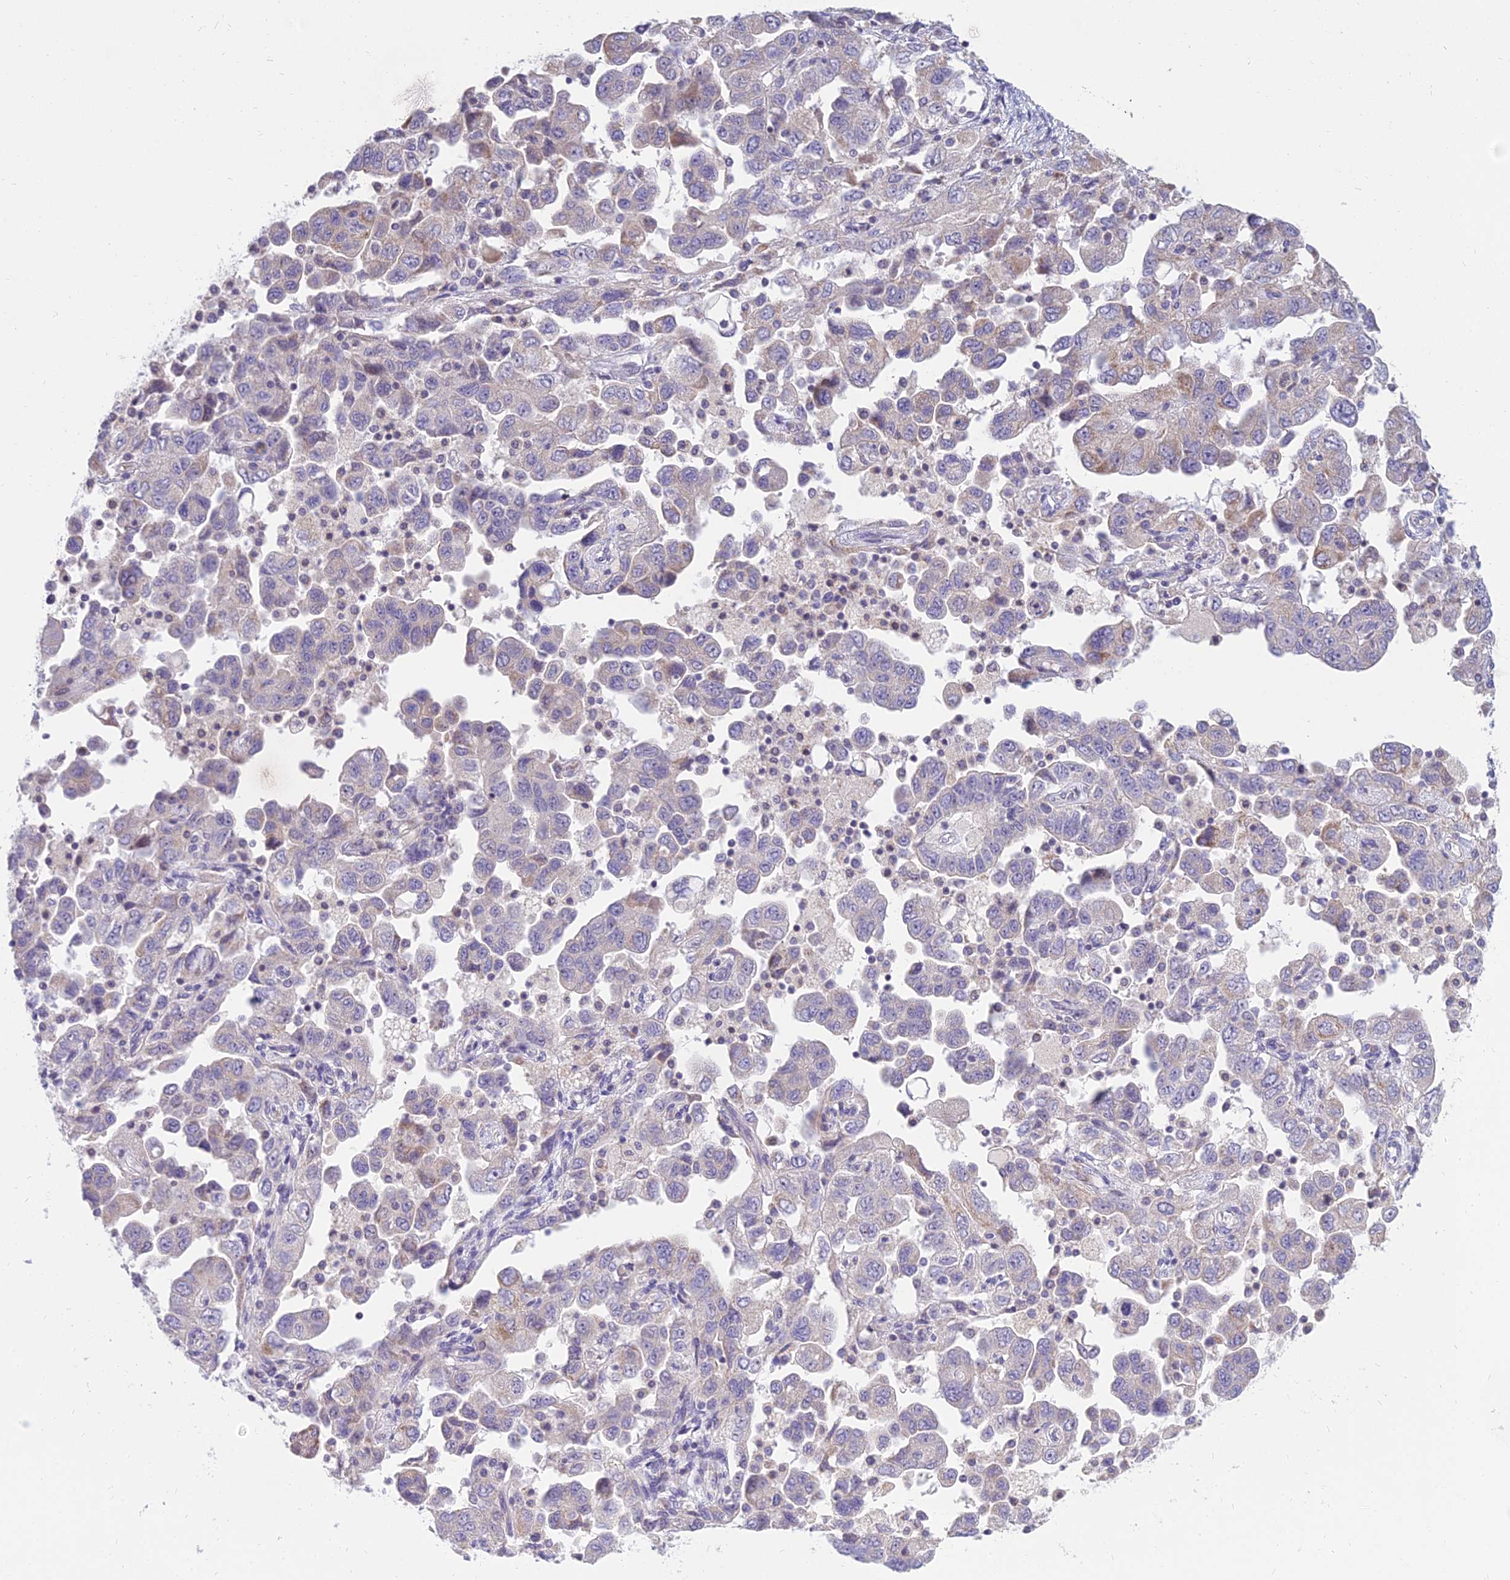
{"staining": {"intensity": "negative", "quantity": "none", "location": "none"}, "tissue": "ovarian cancer", "cell_type": "Tumor cells", "image_type": "cancer", "snomed": [{"axis": "morphology", "description": "Carcinoma, NOS"}, {"axis": "morphology", "description": "Cystadenocarcinoma, serous, NOS"}, {"axis": "topography", "description": "Ovary"}], "caption": "There is no significant staining in tumor cells of ovarian cancer.", "gene": "CFAP206", "patient": {"sex": "female", "age": 69}}